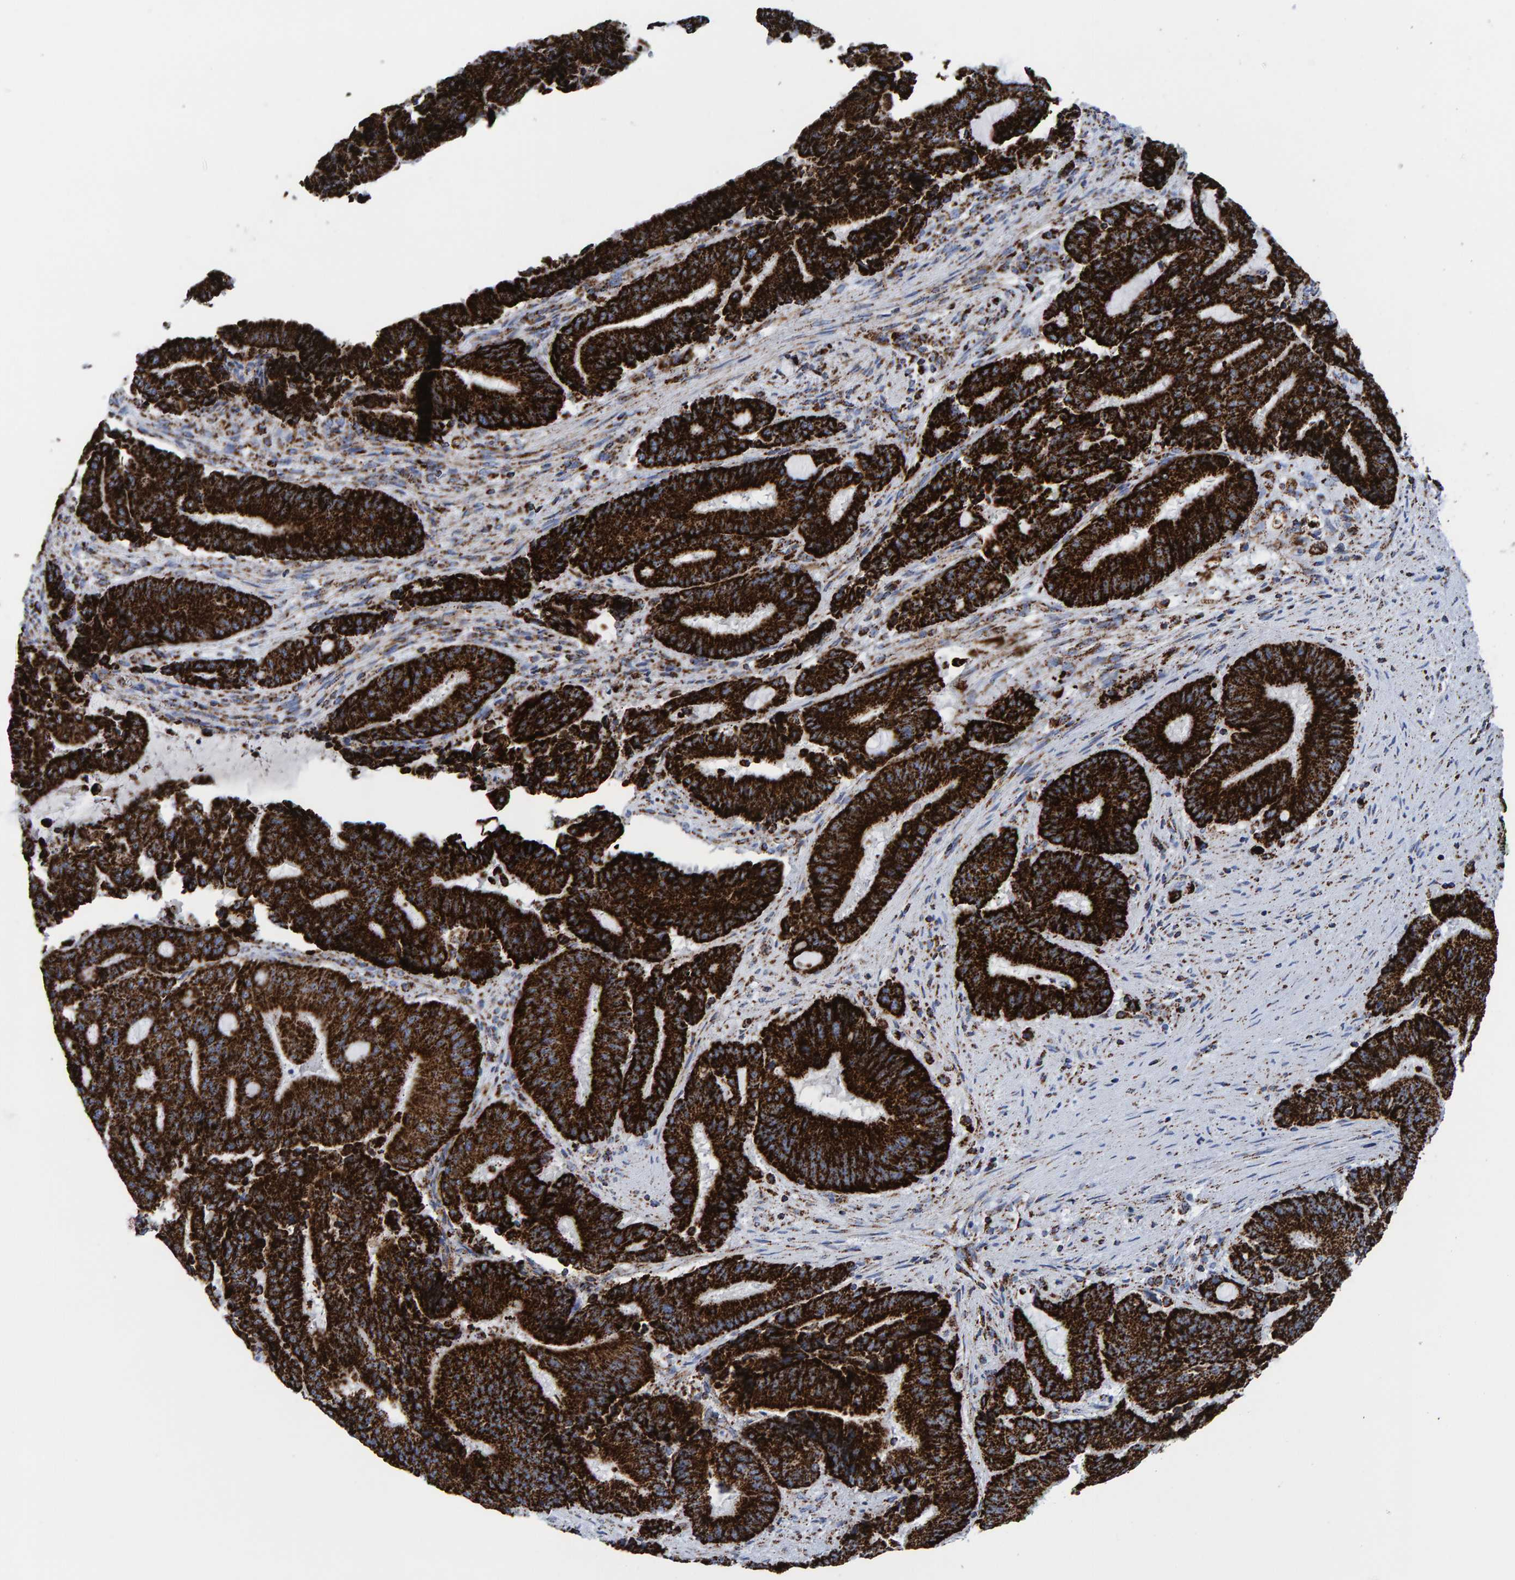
{"staining": {"intensity": "strong", "quantity": ">75%", "location": "cytoplasmic/membranous"}, "tissue": "liver cancer", "cell_type": "Tumor cells", "image_type": "cancer", "snomed": [{"axis": "morphology", "description": "Normal tissue, NOS"}, {"axis": "morphology", "description": "Cholangiocarcinoma"}, {"axis": "topography", "description": "Liver"}, {"axis": "topography", "description": "Peripheral nerve tissue"}], "caption": "Liver cancer (cholangiocarcinoma) was stained to show a protein in brown. There is high levels of strong cytoplasmic/membranous positivity in approximately >75% of tumor cells.", "gene": "ENSG00000262660", "patient": {"sex": "female", "age": 73}}